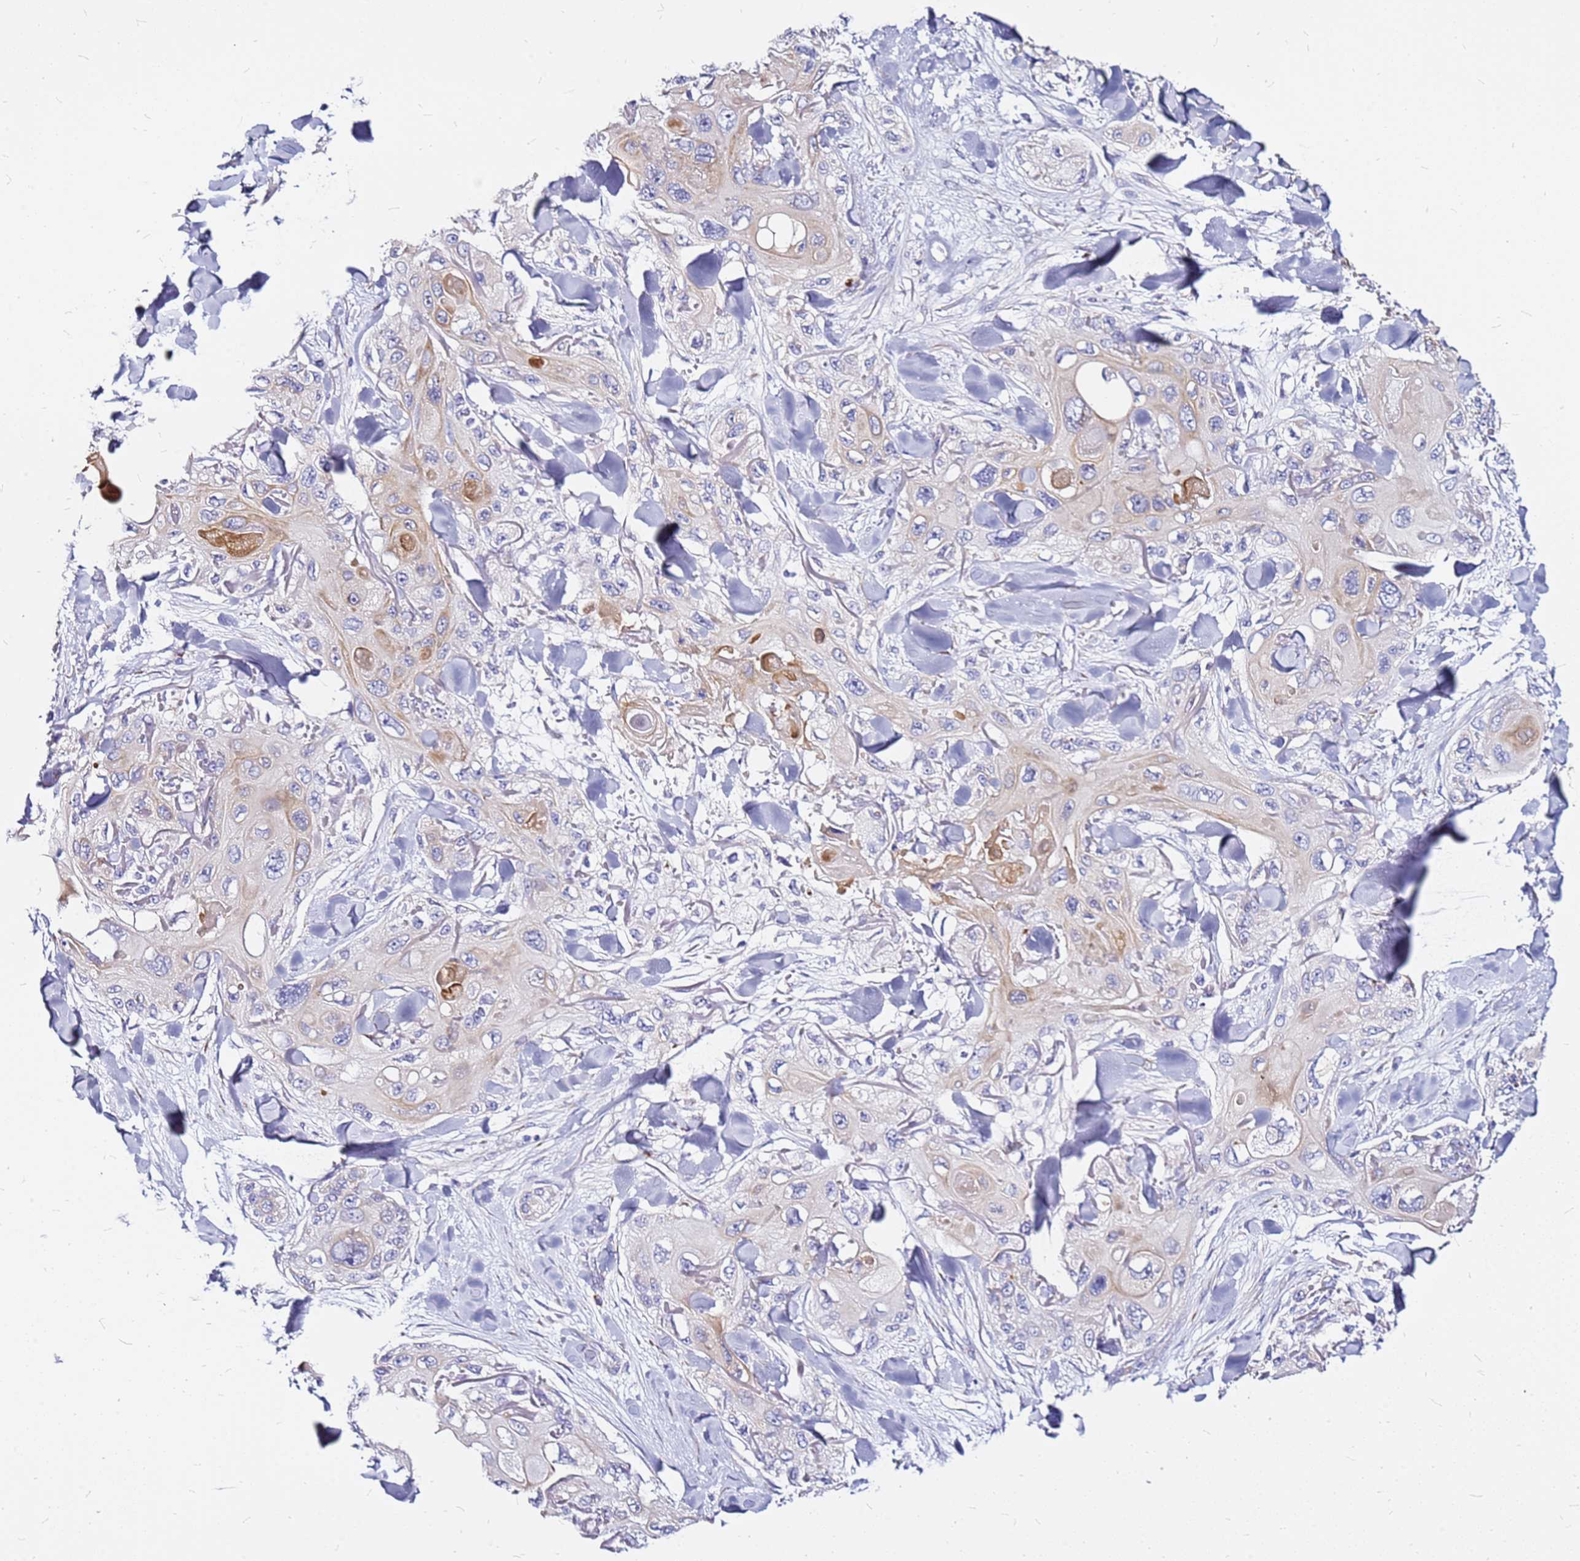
{"staining": {"intensity": "negative", "quantity": "none", "location": "none"}, "tissue": "skin cancer", "cell_type": "Tumor cells", "image_type": "cancer", "snomed": [{"axis": "morphology", "description": "Normal tissue, NOS"}, {"axis": "morphology", "description": "Squamous cell carcinoma, NOS"}, {"axis": "topography", "description": "Skin"}], "caption": "A high-resolution photomicrograph shows IHC staining of squamous cell carcinoma (skin), which shows no significant positivity in tumor cells.", "gene": "CASD1", "patient": {"sex": "male", "age": 72}}